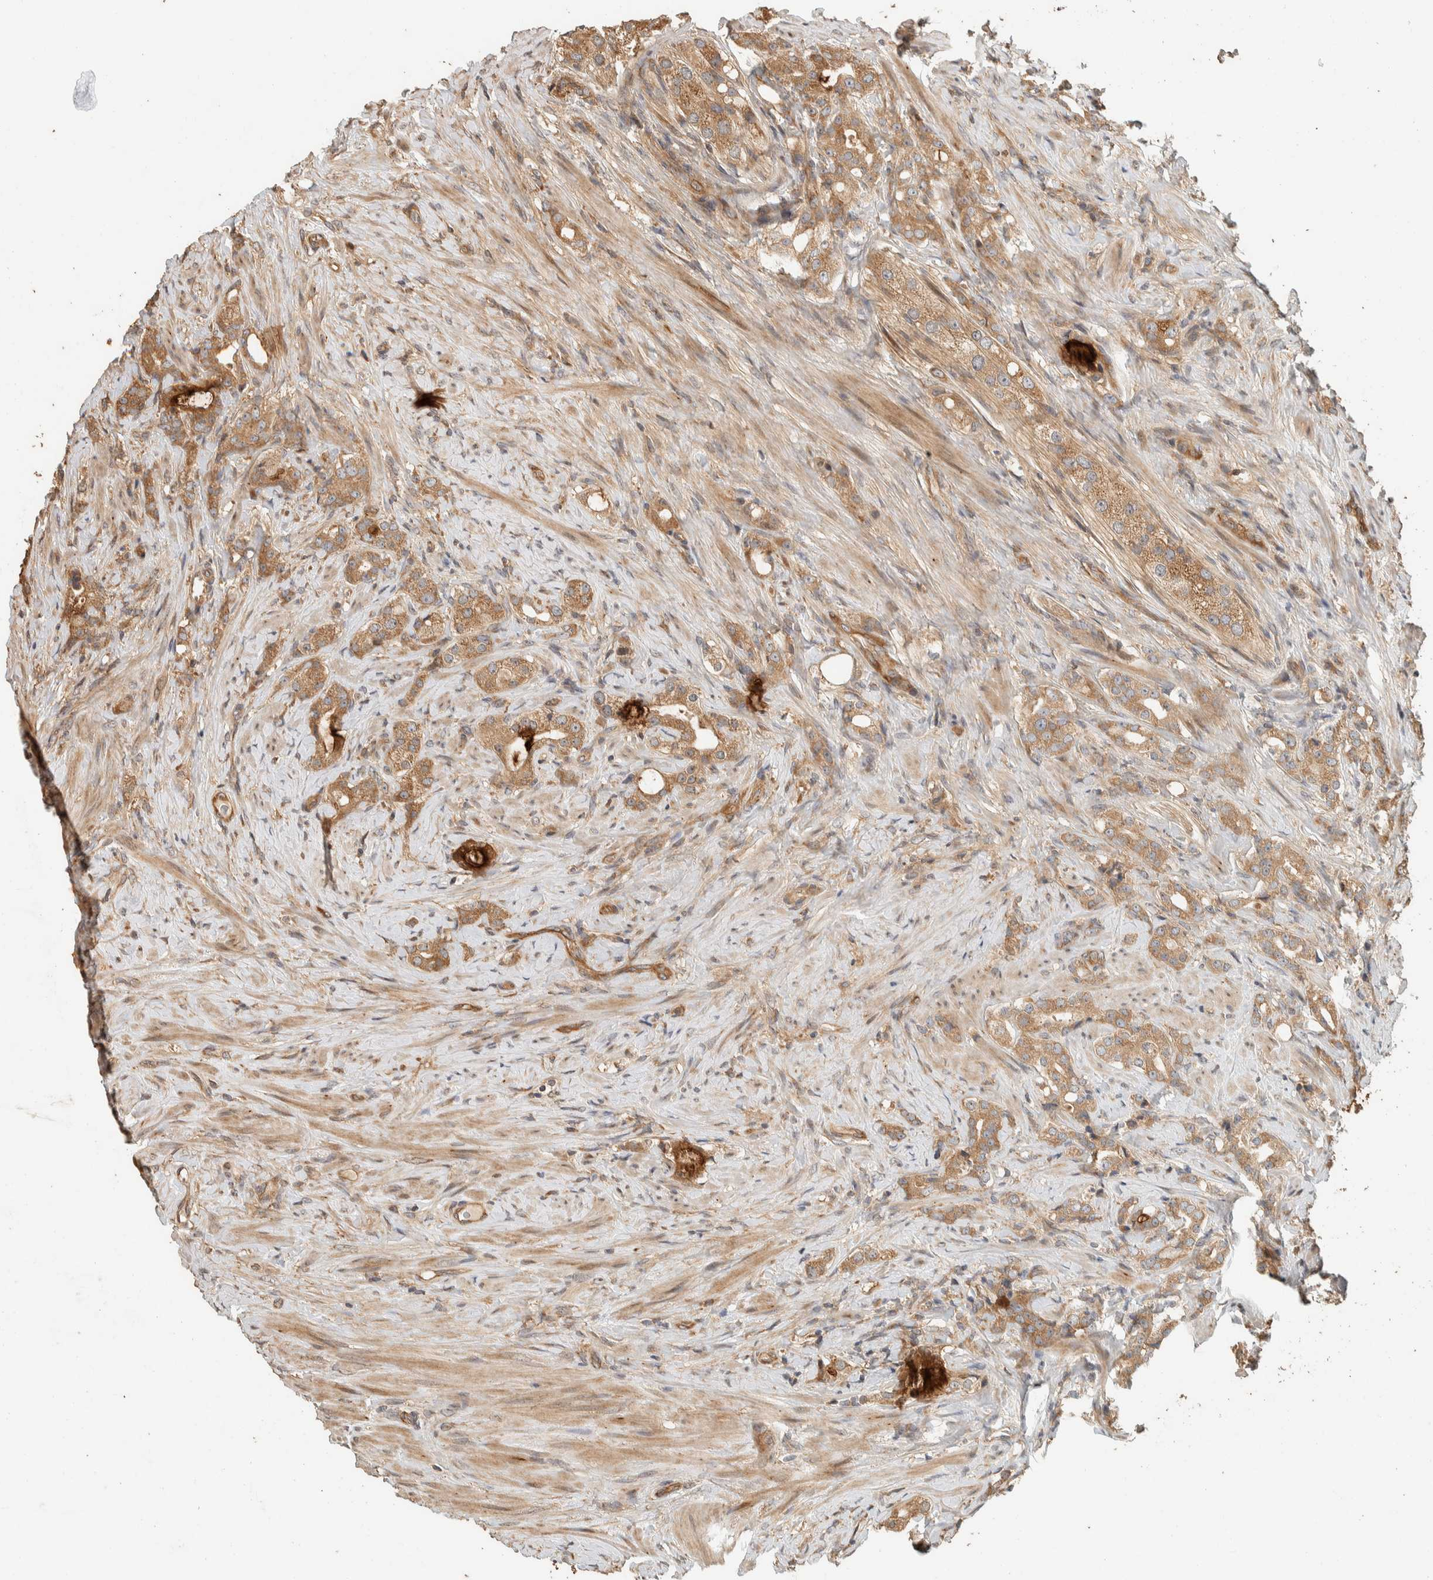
{"staining": {"intensity": "moderate", "quantity": ">75%", "location": "cytoplasmic/membranous"}, "tissue": "prostate cancer", "cell_type": "Tumor cells", "image_type": "cancer", "snomed": [{"axis": "morphology", "description": "Adenocarcinoma, High grade"}, {"axis": "topography", "description": "Prostate"}], "caption": "Protein analysis of adenocarcinoma (high-grade) (prostate) tissue shows moderate cytoplasmic/membranous positivity in about >75% of tumor cells. The staining is performed using DAB brown chromogen to label protein expression. The nuclei are counter-stained blue using hematoxylin.", "gene": "EXOC7", "patient": {"sex": "male", "age": 63}}